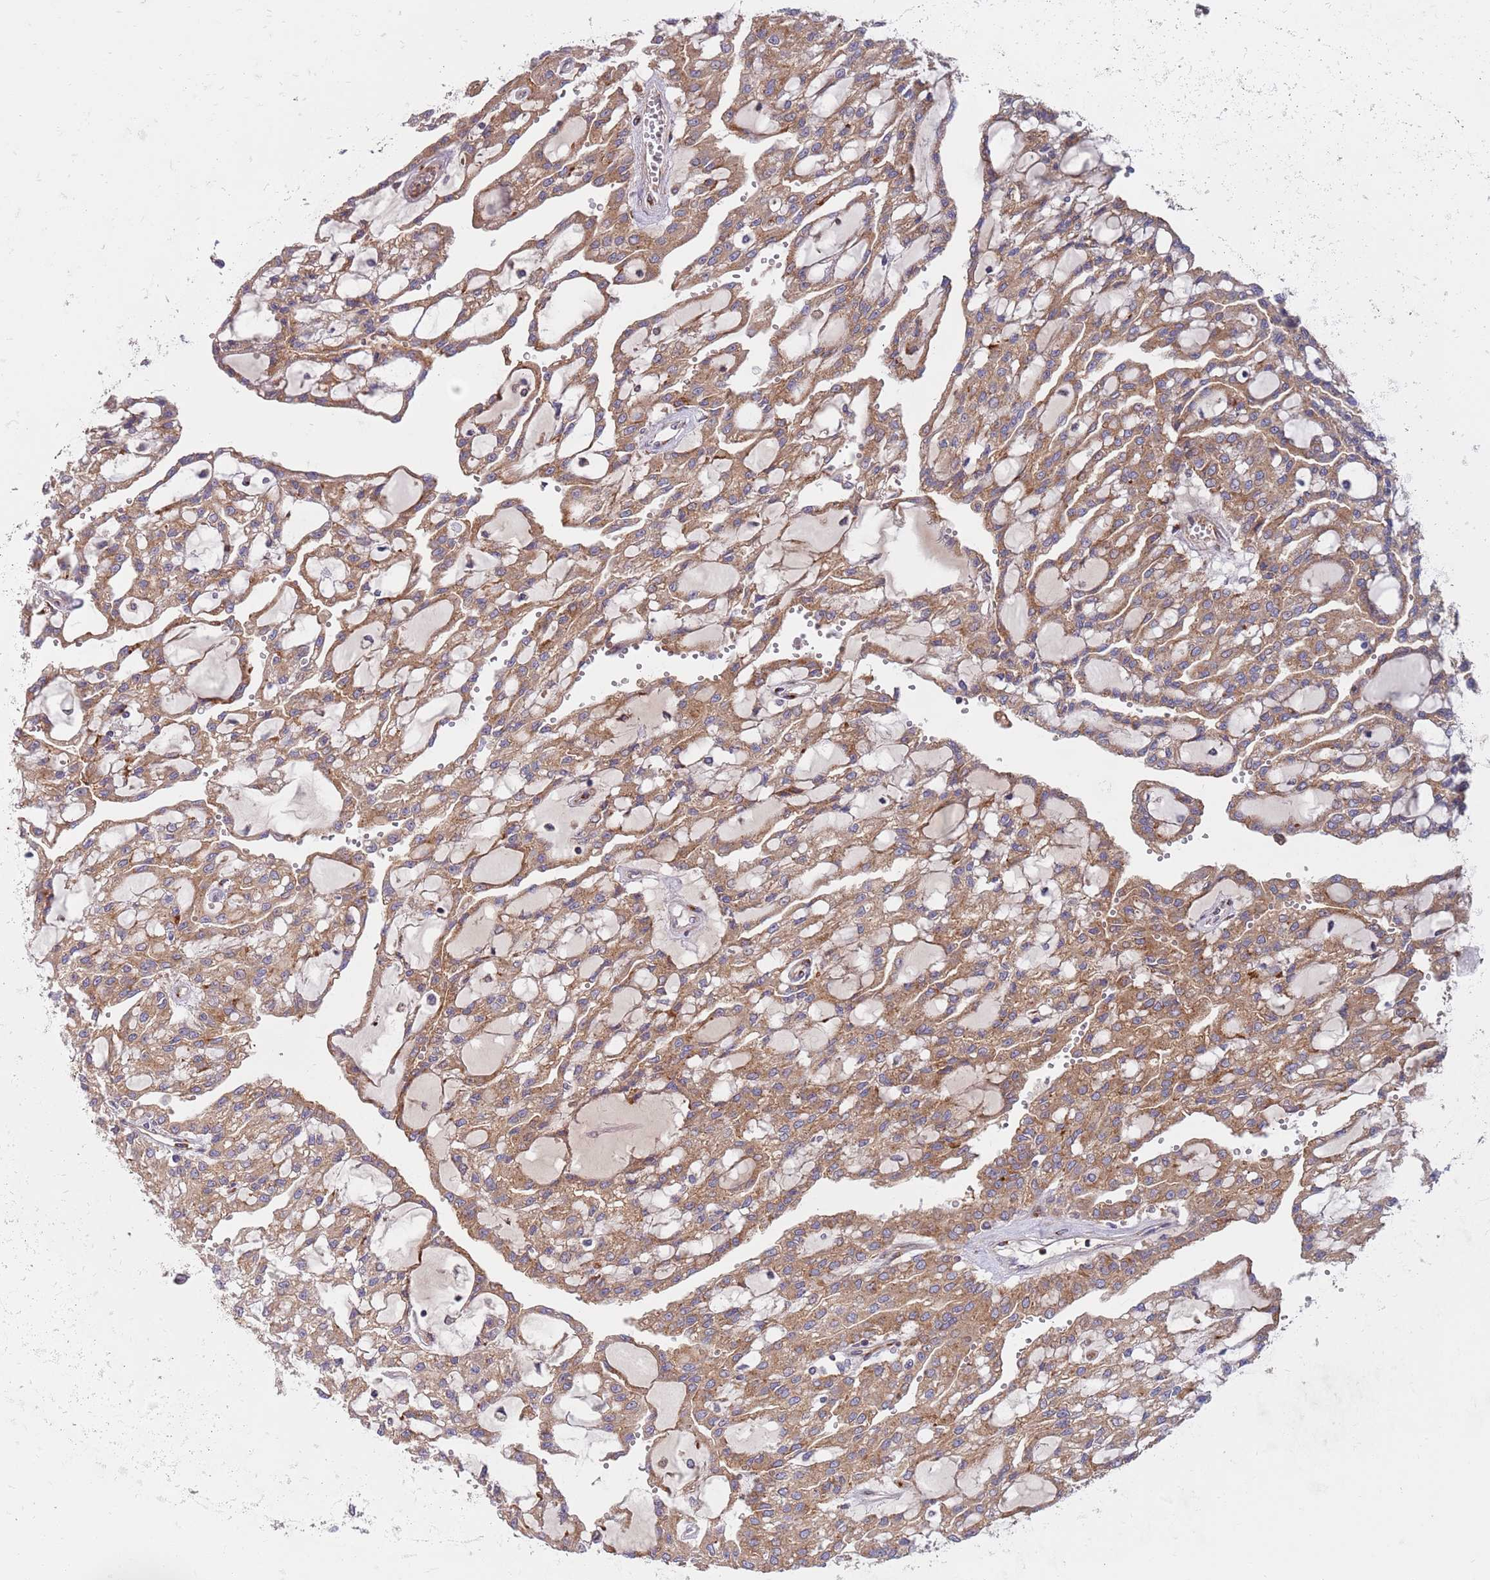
{"staining": {"intensity": "moderate", "quantity": ">75%", "location": "cytoplasmic/membranous"}, "tissue": "renal cancer", "cell_type": "Tumor cells", "image_type": "cancer", "snomed": [{"axis": "morphology", "description": "Adenocarcinoma, NOS"}, {"axis": "topography", "description": "Kidney"}], "caption": "Immunohistochemistry (IHC) staining of renal adenocarcinoma, which reveals medium levels of moderate cytoplasmic/membranous positivity in about >75% of tumor cells indicating moderate cytoplasmic/membranous protein staining. The staining was performed using DAB (3,3'-diaminobenzidine) (brown) for protein detection and nuclei were counterstained in hematoxylin (blue).", "gene": "BTBD7", "patient": {"sex": "male", "age": 63}}